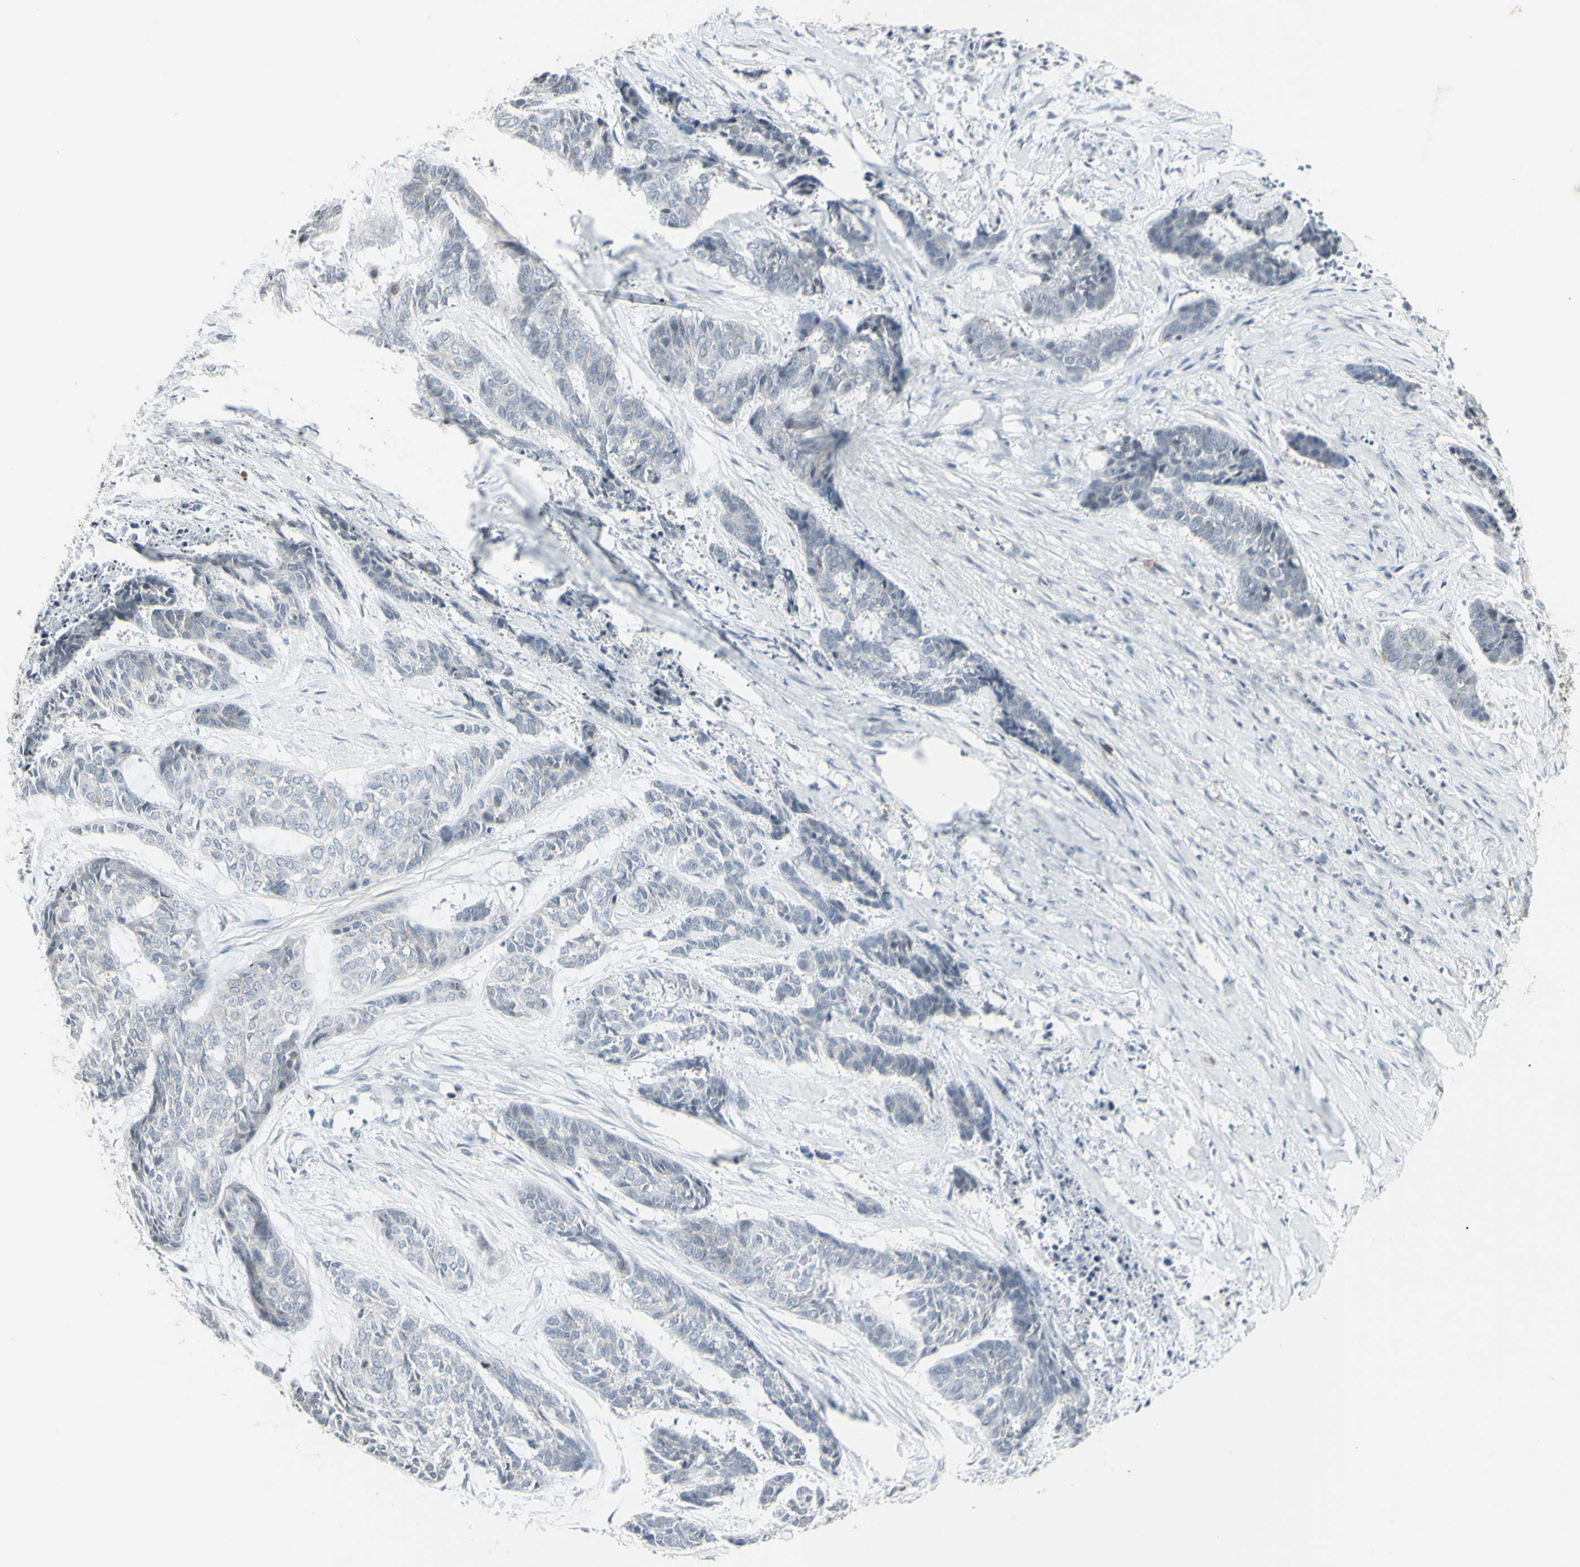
{"staining": {"intensity": "negative", "quantity": "none", "location": "none"}, "tissue": "skin cancer", "cell_type": "Tumor cells", "image_type": "cancer", "snomed": [{"axis": "morphology", "description": "Basal cell carcinoma"}, {"axis": "topography", "description": "Skin"}], "caption": "Protein analysis of basal cell carcinoma (skin) exhibits no significant positivity in tumor cells.", "gene": "MUC5AC", "patient": {"sex": "female", "age": 64}}